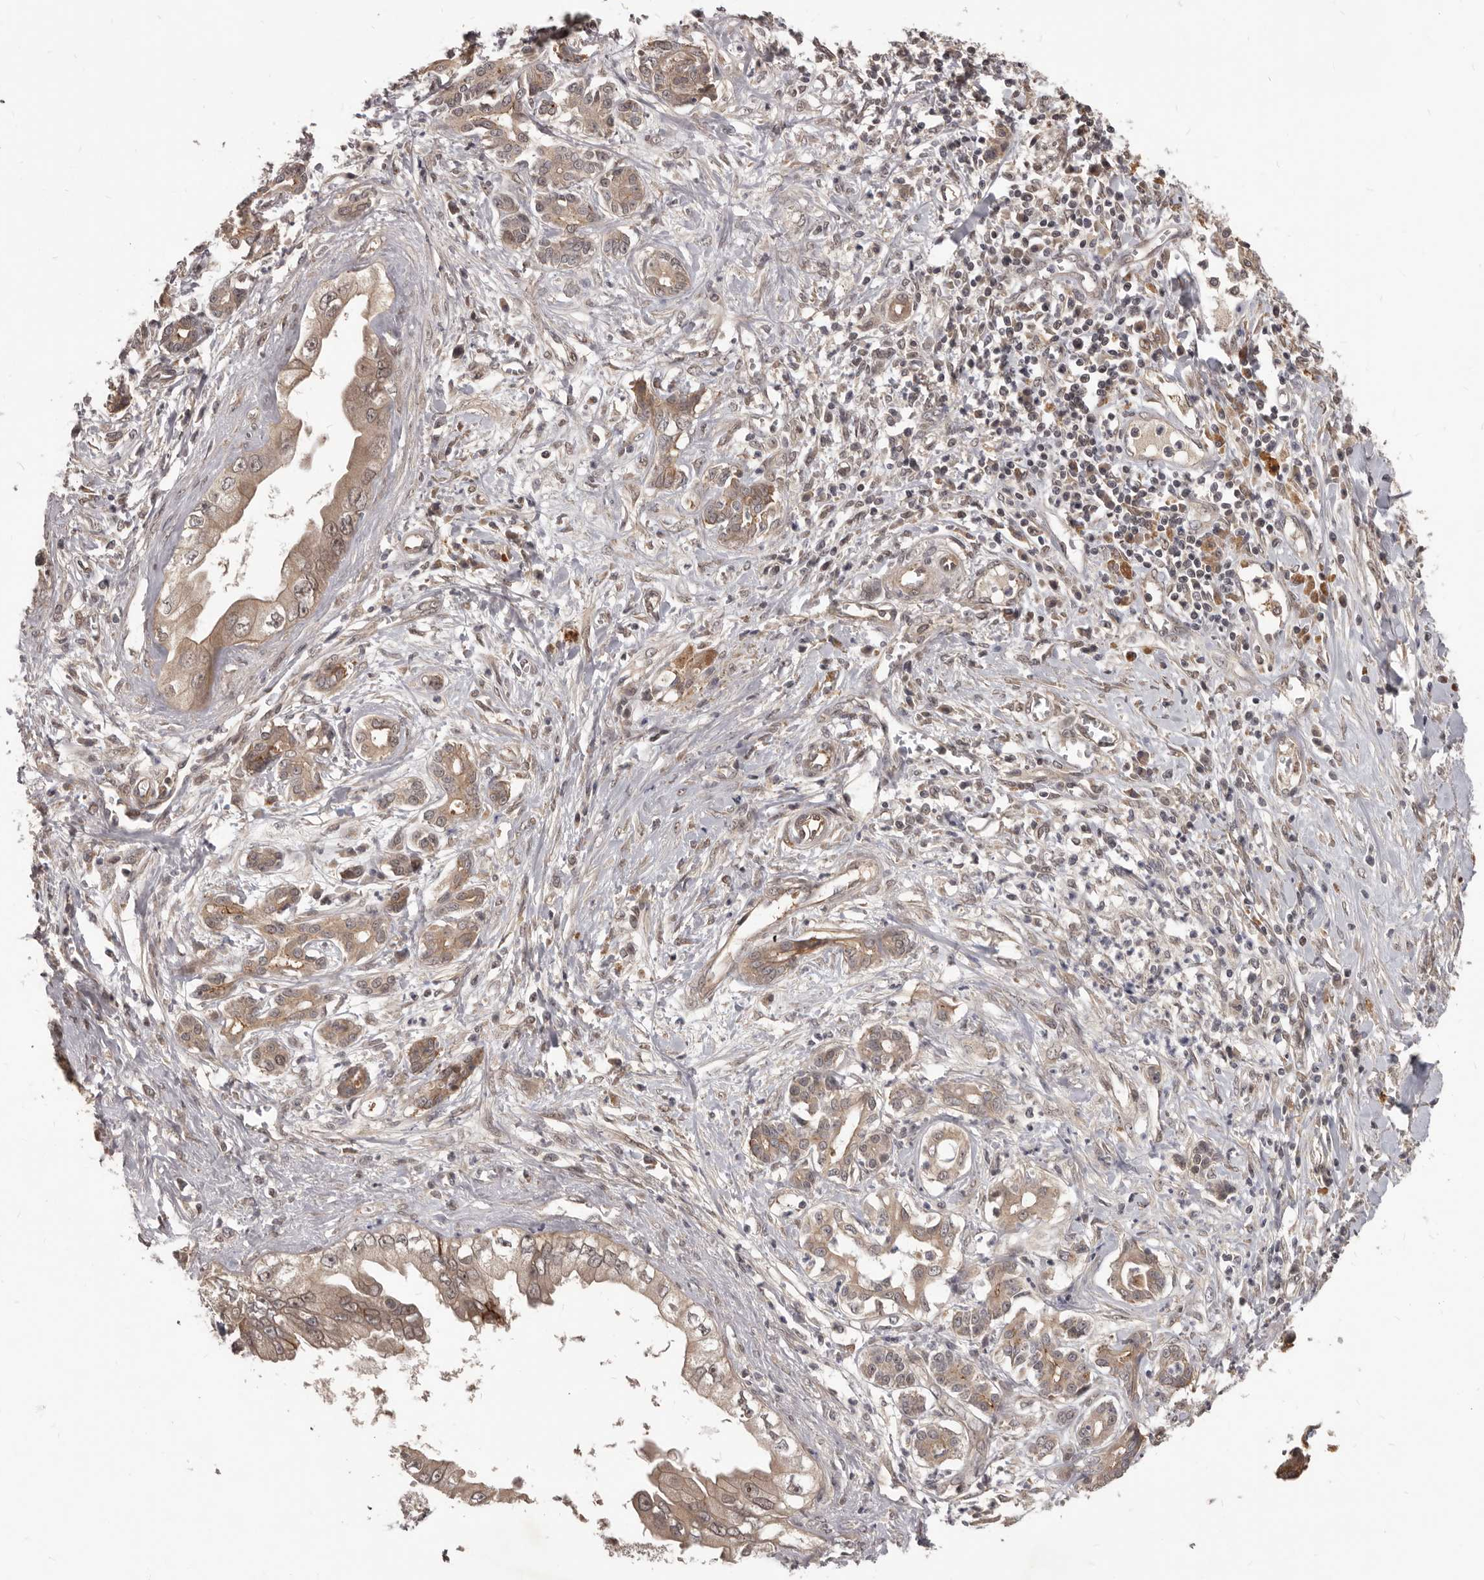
{"staining": {"intensity": "weak", "quantity": ">75%", "location": "cytoplasmic/membranous"}, "tissue": "pancreatic cancer", "cell_type": "Tumor cells", "image_type": "cancer", "snomed": [{"axis": "morphology", "description": "Adenocarcinoma, NOS"}, {"axis": "topography", "description": "Pancreas"}], "caption": "This image reveals IHC staining of pancreatic cancer, with low weak cytoplasmic/membranous positivity in approximately >75% of tumor cells.", "gene": "GABPB2", "patient": {"sex": "female", "age": 56}}